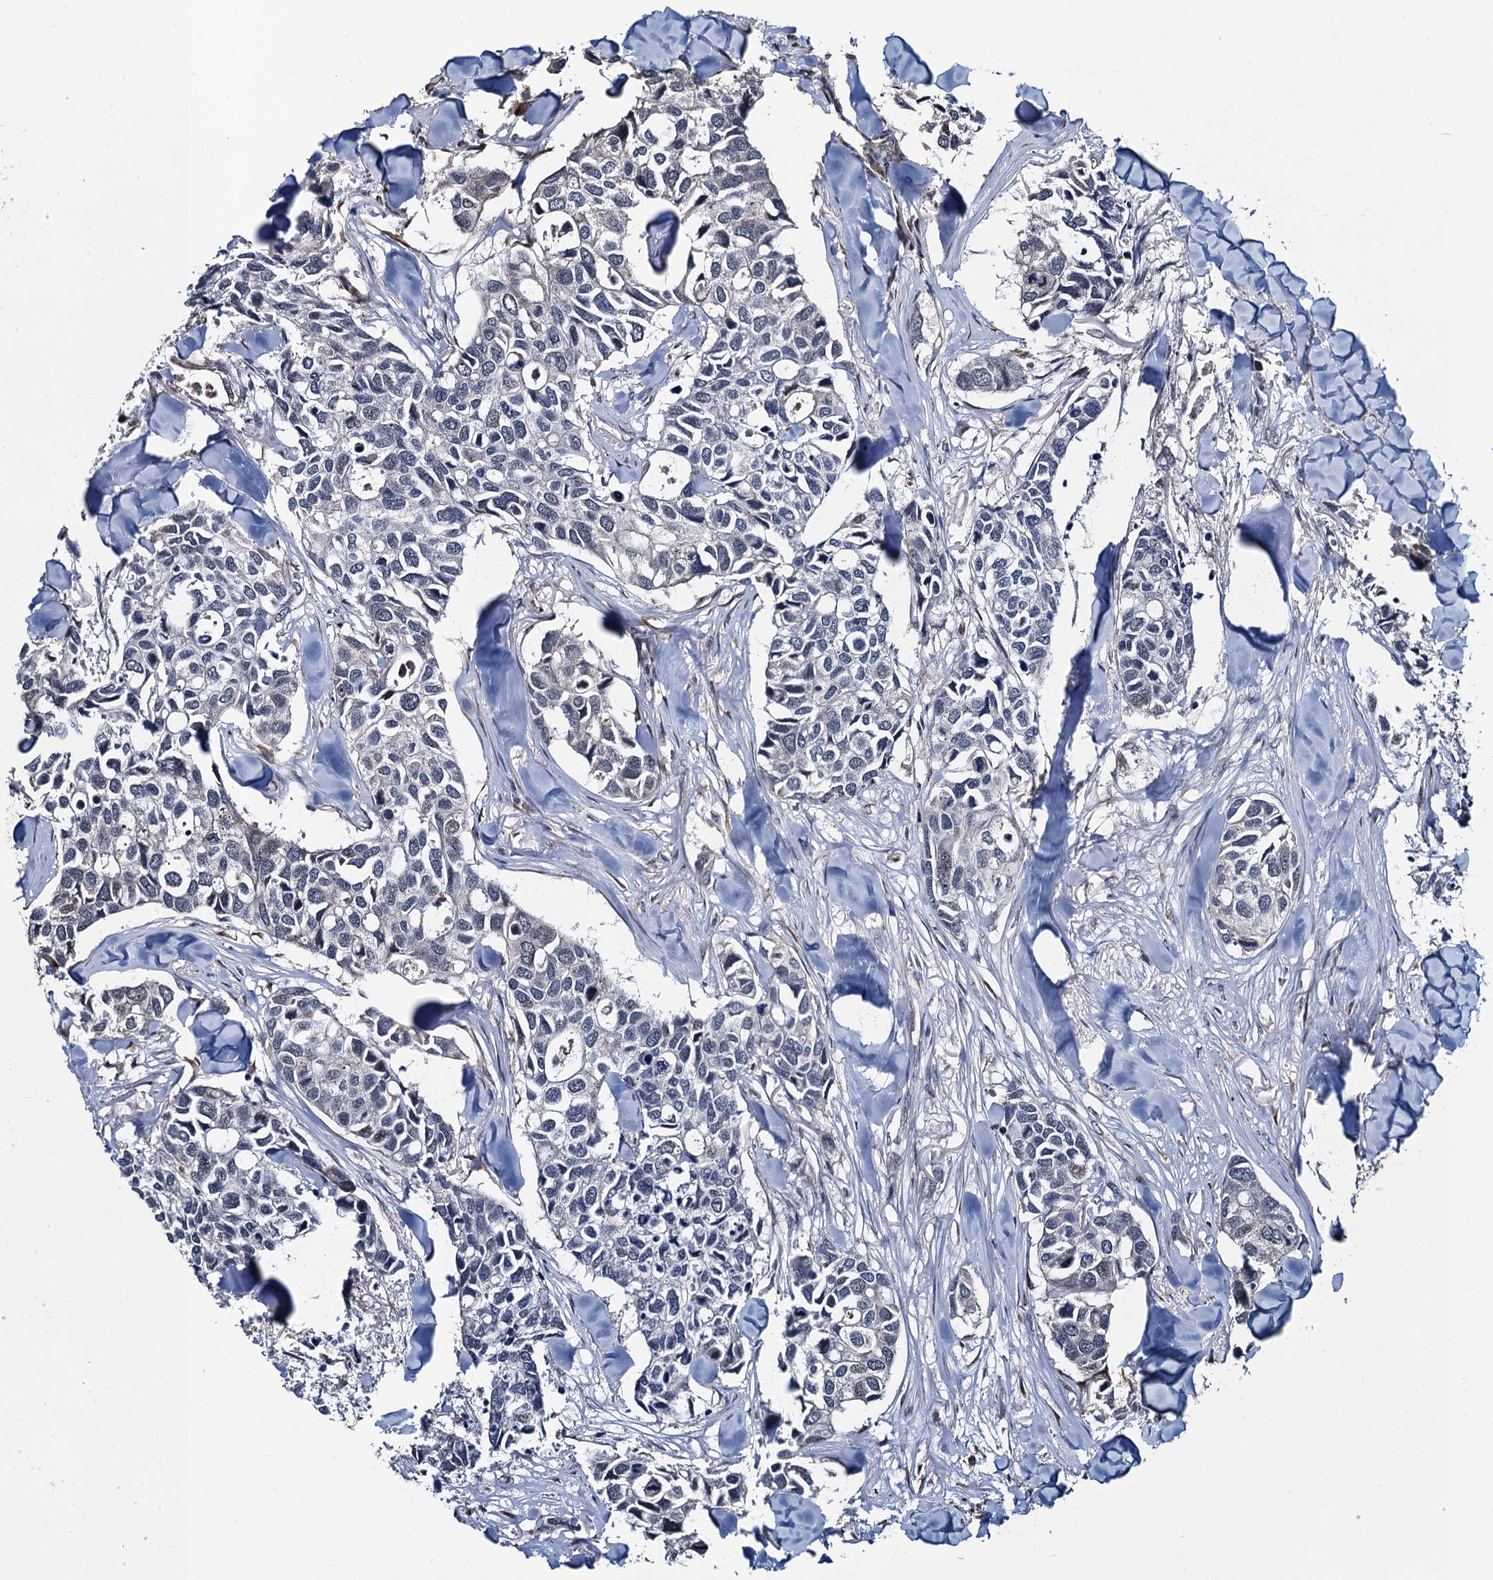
{"staining": {"intensity": "negative", "quantity": "none", "location": "none"}, "tissue": "breast cancer", "cell_type": "Tumor cells", "image_type": "cancer", "snomed": [{"axis": "morphology", "description": "Duct carcinoma"}, {"axis": "topography", "description": "Breast"}], "caption": "Immunohistochemistry photomicrograph of invasive ductal carcinoma (breast) stained for a protein (brown), which shows no positivity in tumor cells. Brightfield microscopy of immunohistochemistry stained with DAB (brown) and hematoxylin (blue), captured at high magnification.", "gene": "WHAMM", "patient": {"sex": "female", "age": 83}}